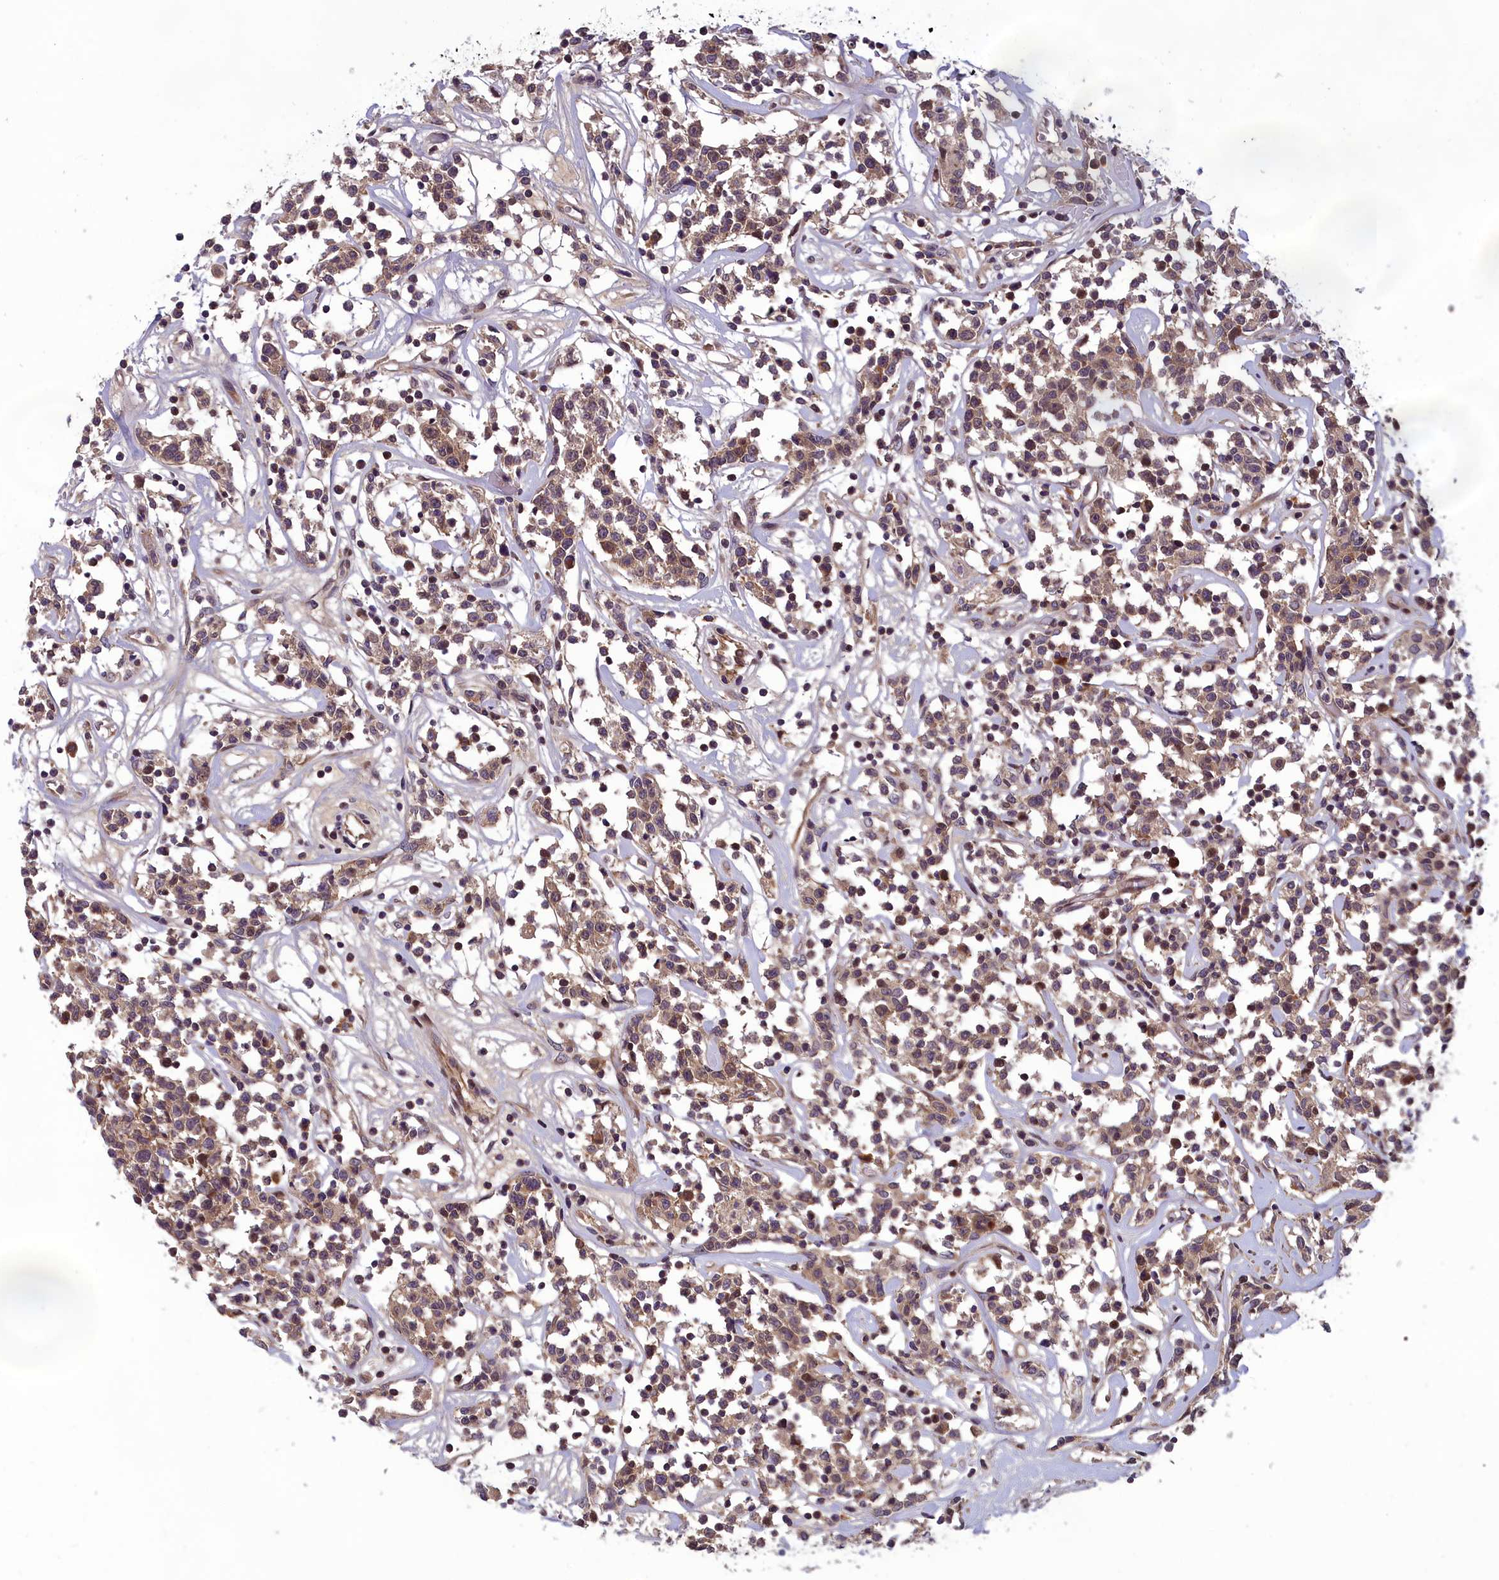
{"staining": {"intensity": "moderate", "quantity": ">75%", "location": "cytoplasmic/membranous"}, "tissue": "lymphoma", "cell_type": "Tumor cells", "image_type": "cancer", "snomed": [{"axis": "morphology", "description": "Malignant lymphoma, non-Hodgkin's type, Low grade"}, {"axis": "topography", "description": "Small intestine"}], "caption": "DAB (3,3'-diaminobenzidine) immunohistochemical staining of human lymphoma shows moderate cytoplasmic/membranous protein positivity in about >75% of tumor cells. The protein is stained brown, and the nuclei are stained in blue (DAB (3,3'-diaminobenzidine) IHC with brightfield microscopy, high magnification).", "gene": "CCDC15", "patient": {"sex": "female", "age": 59}}